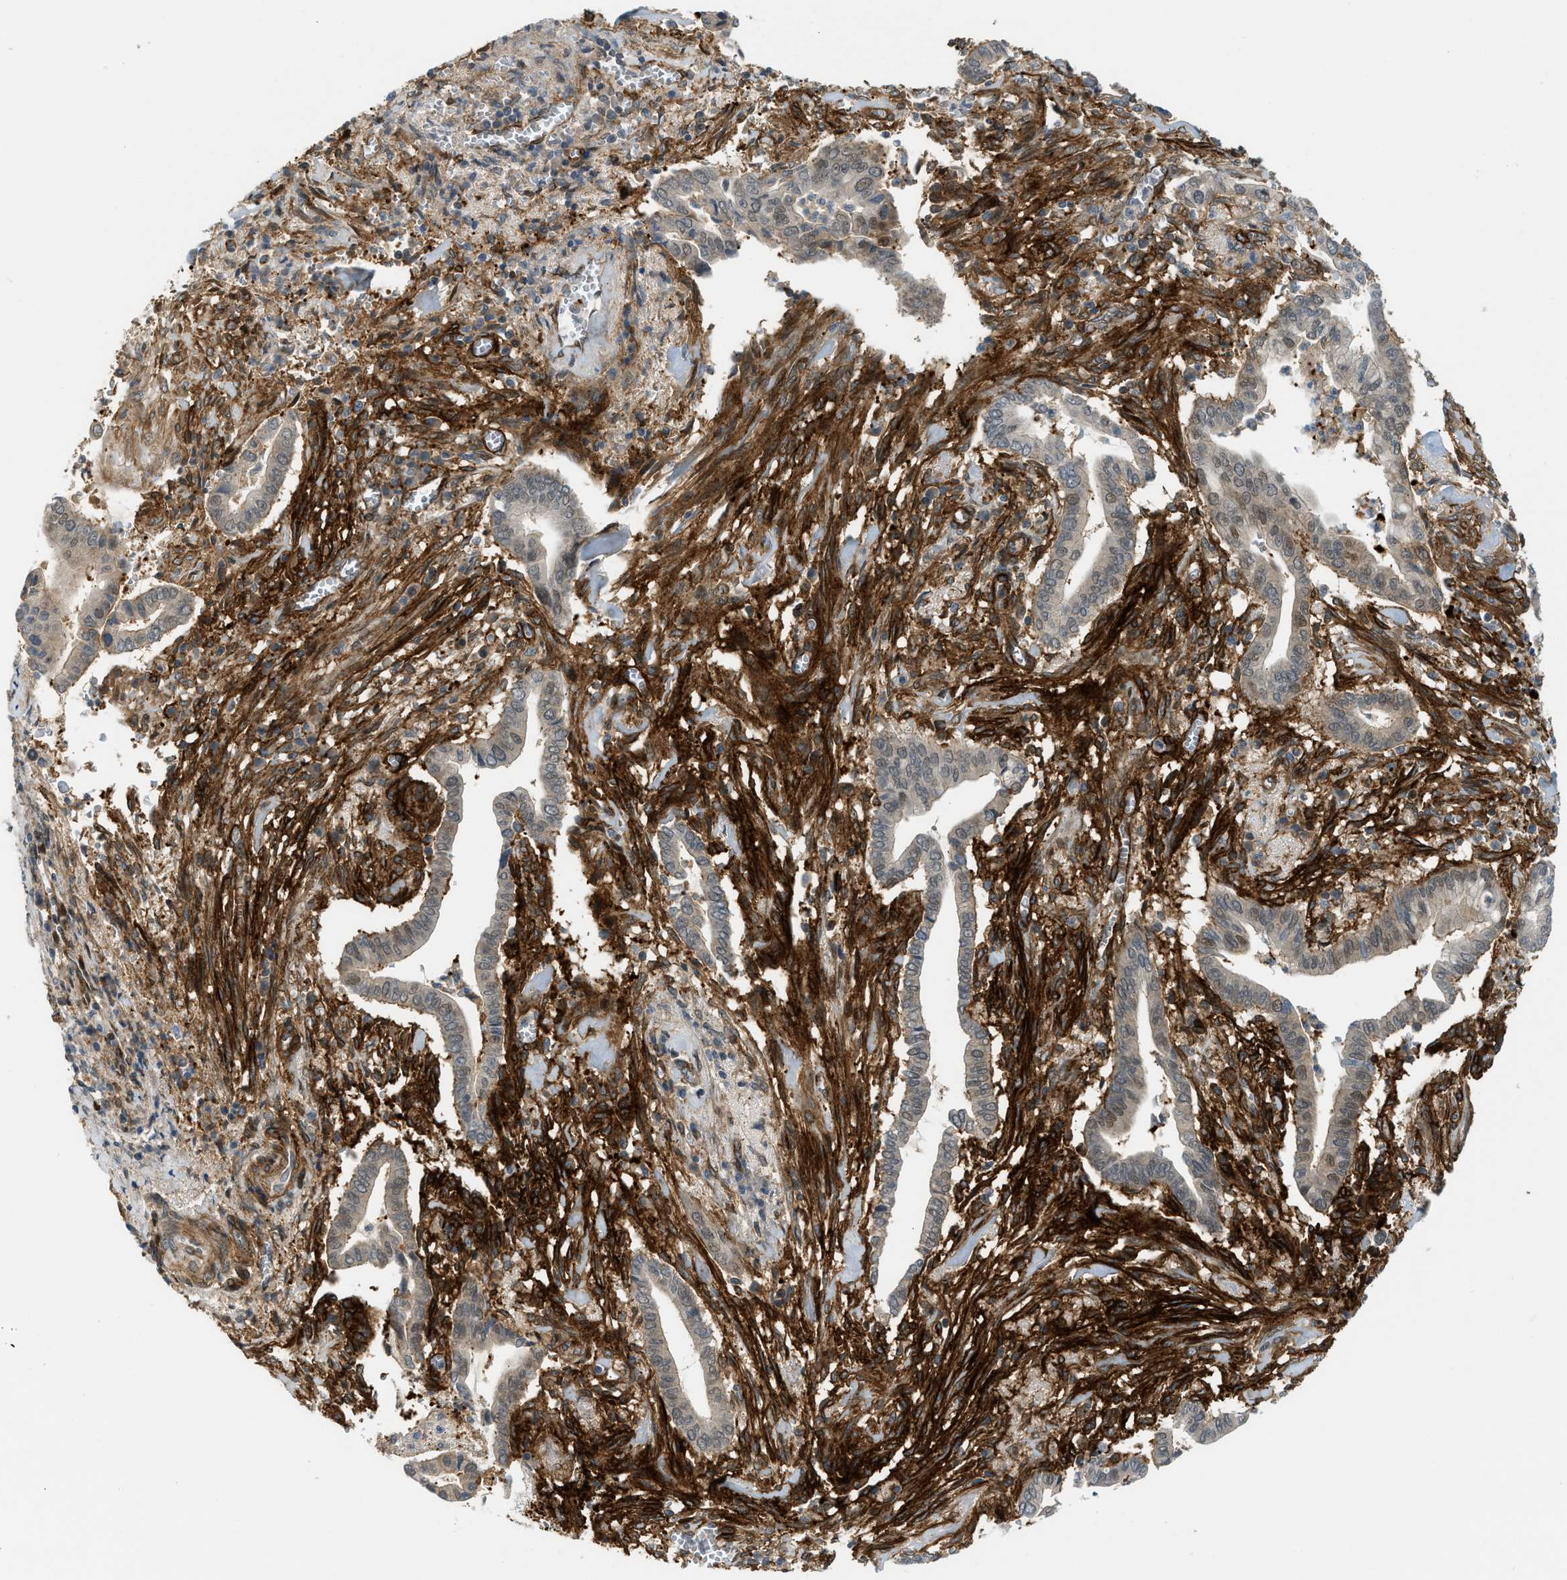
{"staining": {"intensity": "weak", "quantity": ">75%", "location": "cytoplasmic/membranous"}, "tissue": "cervical cancer", "cell_type": "Tumor cells", "image_type": "cancer", "snomed": [{"axis": "morphology", "description": "Adenocarcinoma, NOS"}, {"axis": "topography", "description": "Cervix"}], "caption": "A brown stain labels weak cytoplasmic/membranous positivity of a protein in human cervical adenocarcinoma tumor cells.", "gene": "EDNRA", "patient": {"sex": "female", "age": 44}}